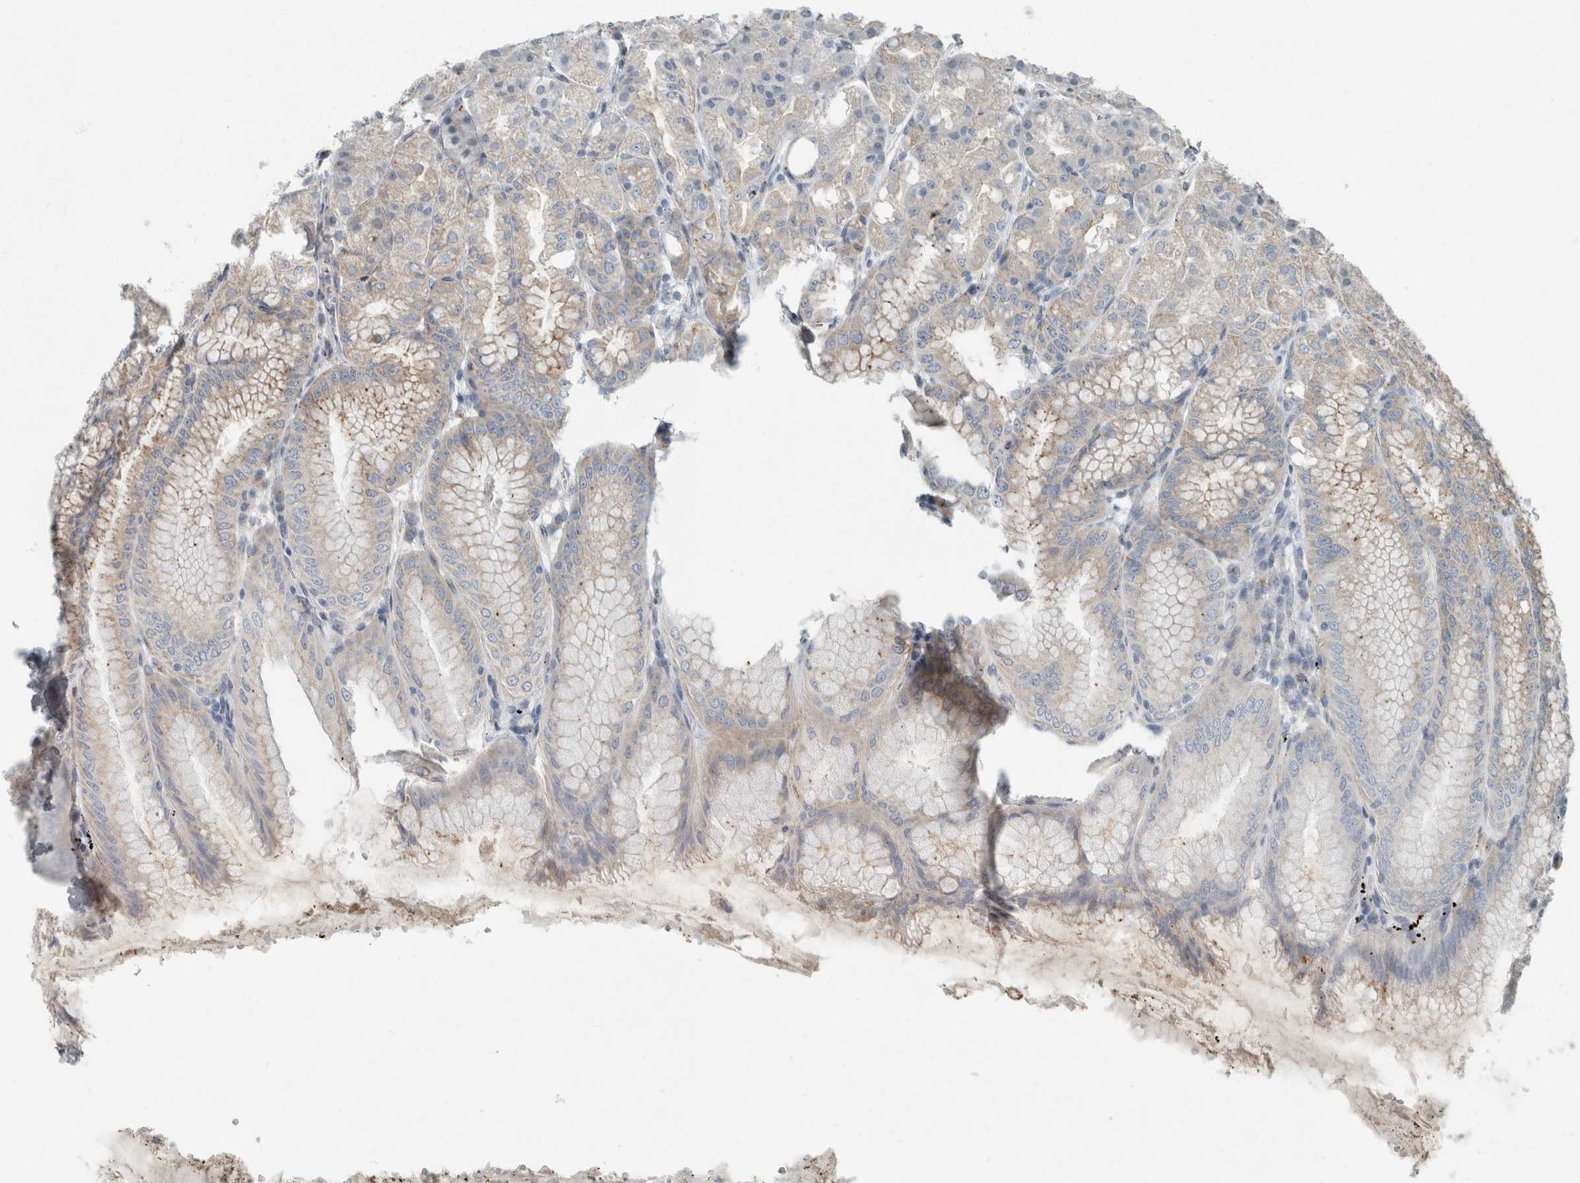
{"staining": {"intensity": "moderate", "quantity": "25%-75%", "location": "cytoplasmic/membranous"}, "tissue": "stomach", "cell_type": "Glandular cells", "image_type": "normal", "snomed": [{"axis": "morphology", "description": "Normal tissue, NOS"}, {"axis": "topography", "description": "Stomach, lower"}], "caption": "A brown stain highlights moderate cytoplasmic/membranous staining of a protein in glandular cells of benign human stomach.", "gene": "KIF1C", "patient": {"sex": "male", "age": 71}}